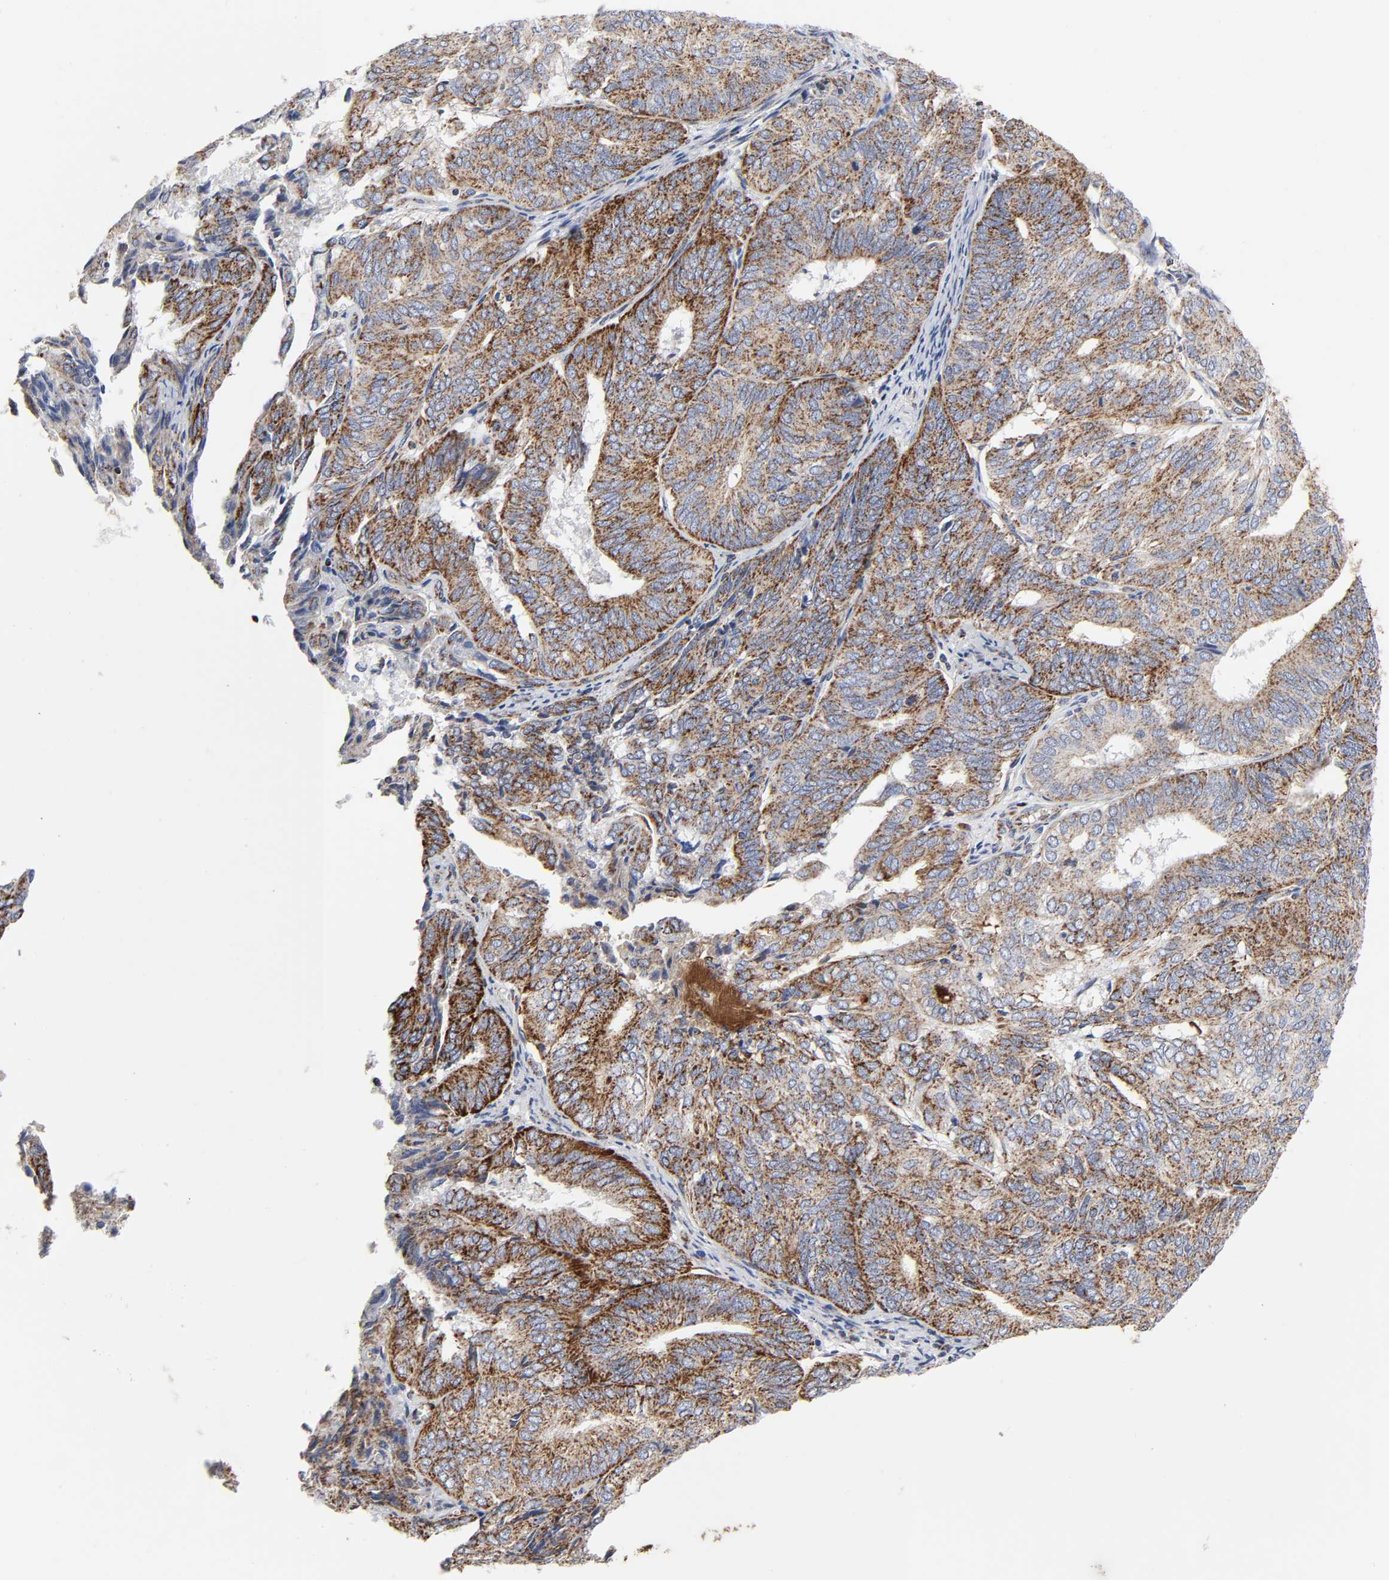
{"staining": {"intensity": "strong", "quantity": ">75%", "location": "cytoplasmic/membranous"}, "tissue": "endometrial cancer", "cell_type": "Tumor cells", "image_type": "cancer", "snomed": [{"axis": "morphology", "description": "Adenocarcinoma, NOS"}, {"axis": "topography", "description": "Uterus"}], "caption": "Human endometrial adenocarcinoma stained with a protein marker displays strong staining in tumor cells.", "gene": "AOPEP", "patient": {"sex": "female", "age": 60}}